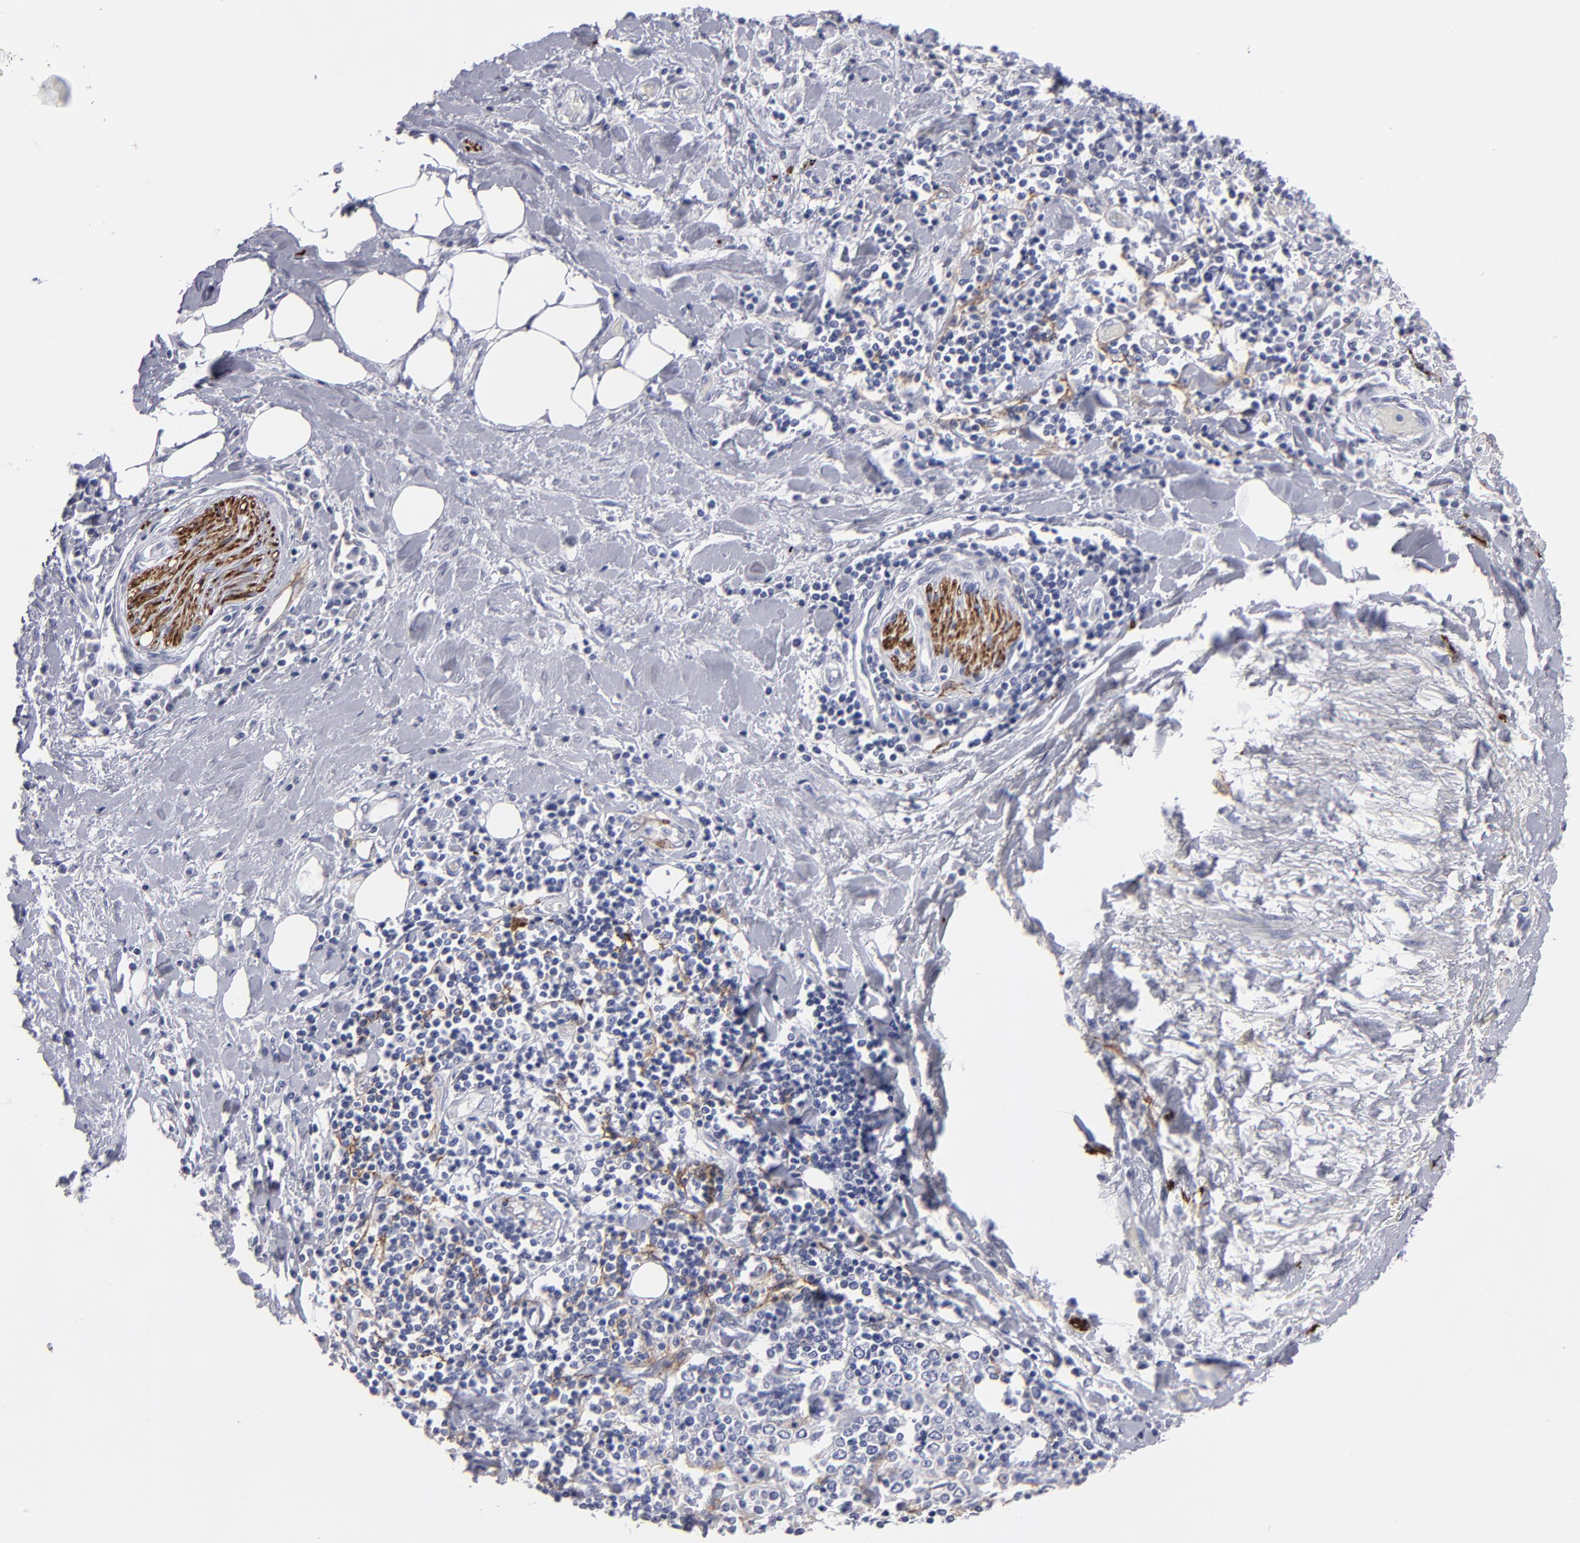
{"staining": {"intensity": "negative", "quantity": "none", "location": "none"}, "tissue": "pancreatic cancer", "cell_type": "Tumor cells", "image_type": "cancer", "snomed": [{"axis": "morphology", "description": "Adenocarcinoma, NOS"}, {"axis": "topography", "description": "Pancreas"}], "caption": "Photomicrograph shows no significant protein expression in tumor cells of pancreatic cancer.", "gene": "CADM3", "patient": {"sex": "female", "age": 64}}